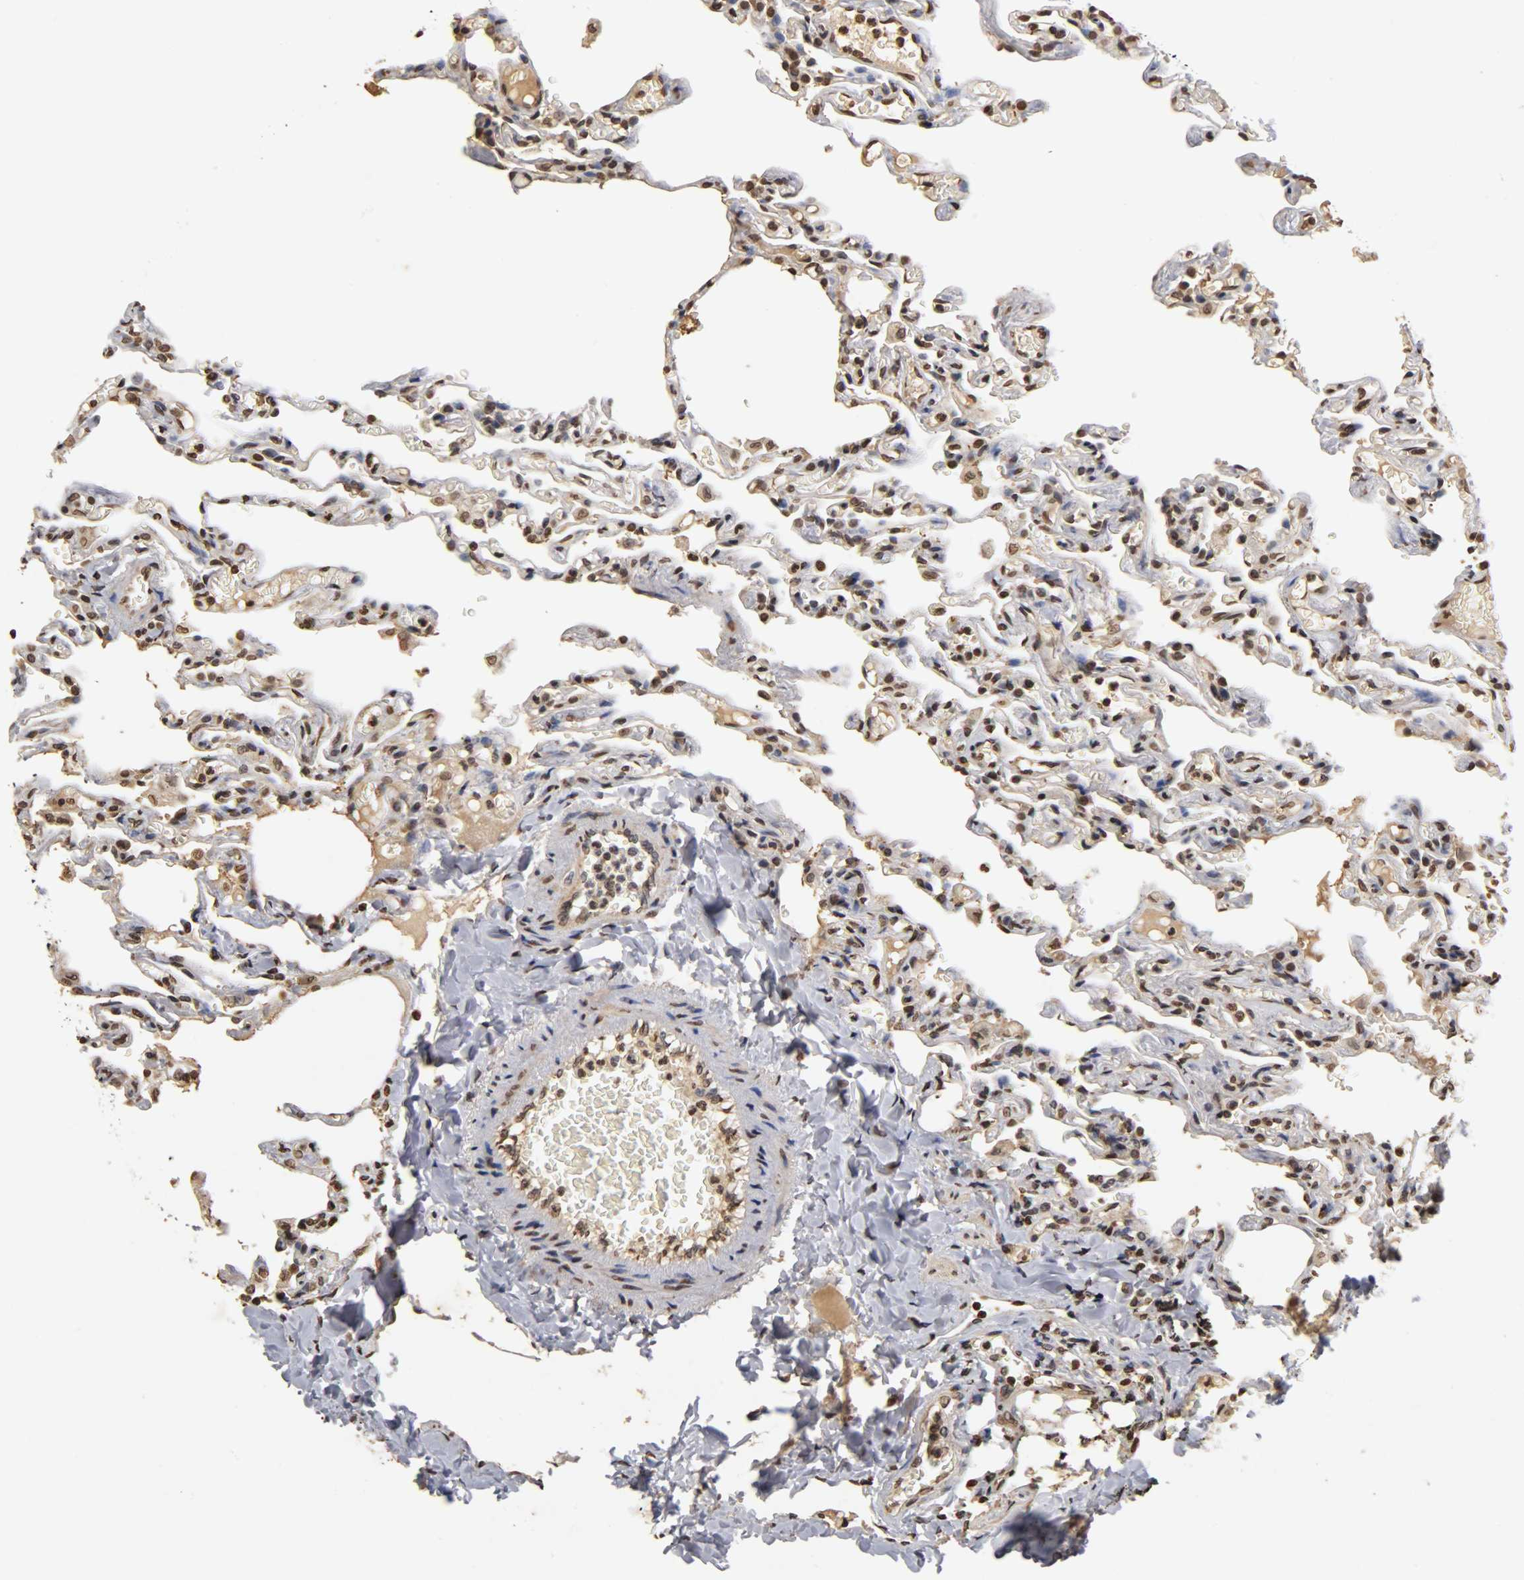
{"staining": {"intensity": "moderate", "quantity": ">75%", "location": "nuclear"}, "tissue": "lung", "cell_type": "Alveolar cells", "image_type": "normal", "snomed": [{"axis": "morphology", "description": "Normal tissue, NOS"}, {"axis": "topography", "description": "Lung"}], "caption": "There is medium levels of moderate nuclear positivity in alveolar cells of normal lung, as demonstrated by immunohistochemical staining (brown color).", "gene": "ERCC2", "patient": {"sex": "male", "age": 21}}